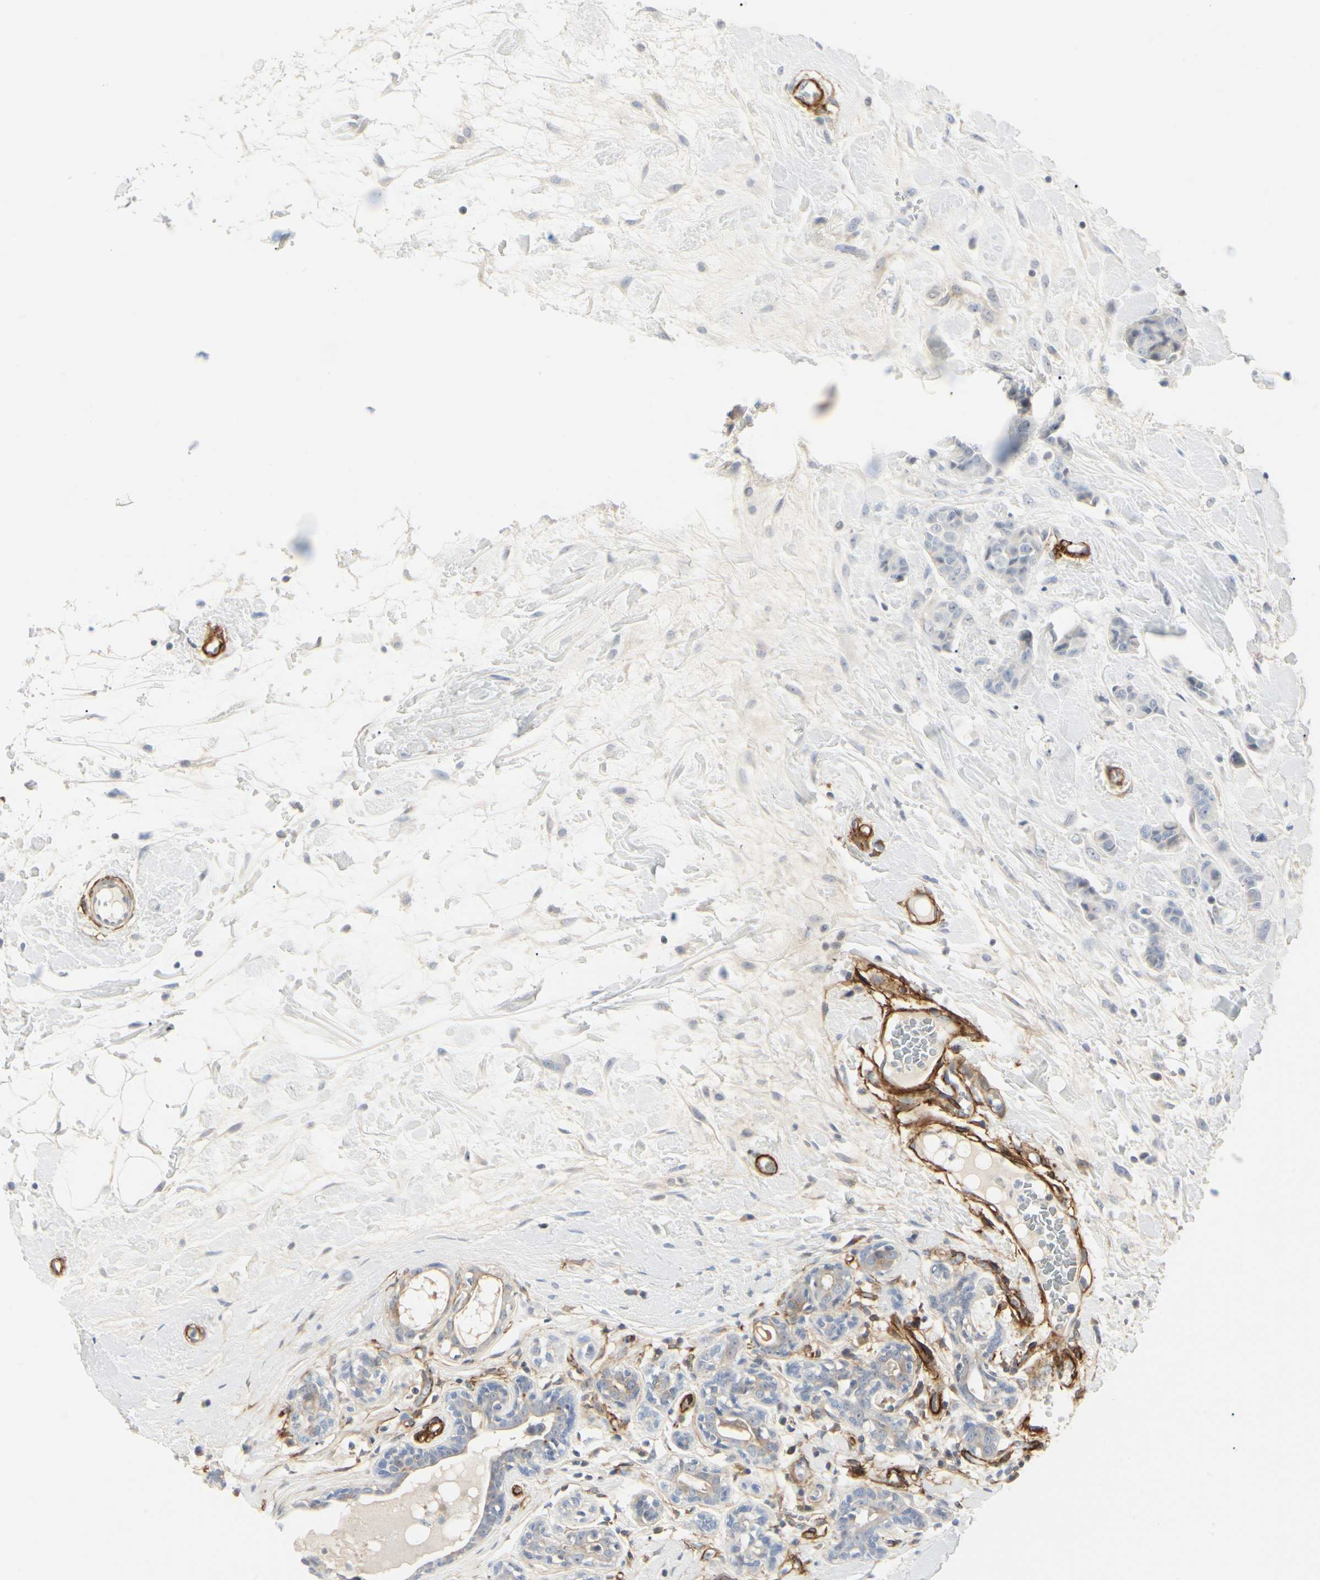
{"staining": {"intensity": "negative", "quantity": "none", "location": "none"}, "tissue": "breast cancer", "cell_type": "Tumor cells", "image_type": "cancer", "snomed": [{"axis": "morphology", "description": "Normal tissue, NOS"}, {"axis": "morphology", "description": "Duct carcinoma"}, {"axis": "topography", "description": "Breast"}], "caption": "Immunohistochemistry photomicrograph of neoplastic tissue: human breast invasive ductal carcinoma stained with DAB (3,3'-diaminobenzidine) exhibits no significant protein expression in tumor cells.", "gene": "GGT5", "patient": {"sex": "female", "age": 40}}